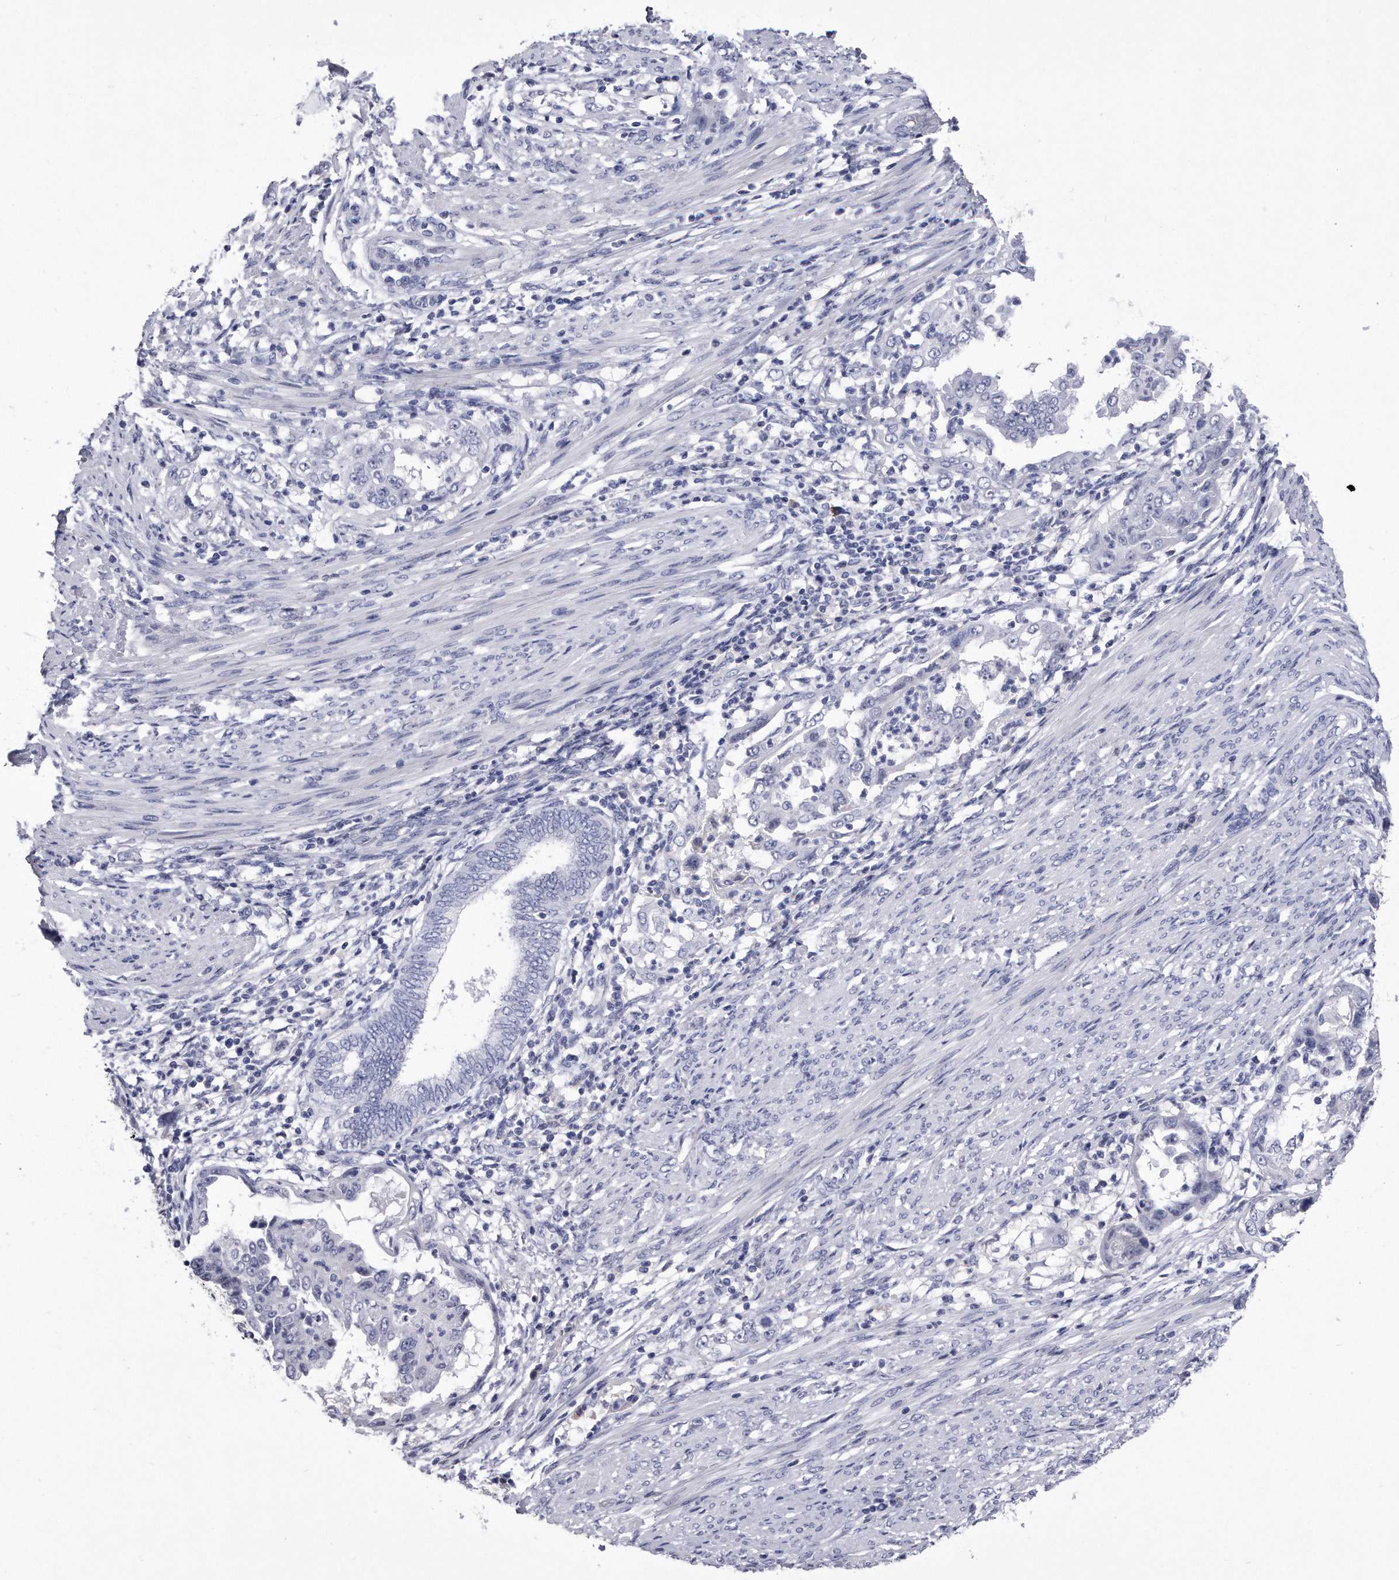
{"staining": {"intensity": "negative", "quantity": "none", "location": "none"}, "tissue": "endometrial cancer", "cell_type": "Tumor cells", "image_type": "cancer", "snomed": [{"axis": "morphology", "description": "Adenocarcinoma, NOS"}, {"axis": "topography", "description": "Endometrium"}], "caption": "Immunohistochemical staining of human endometrial cancer (adenocarcinoma) reveals no significant positivity in tumor cells.", "gene": "KCTD8", "patient": {"sex": "female", "age": 85}}